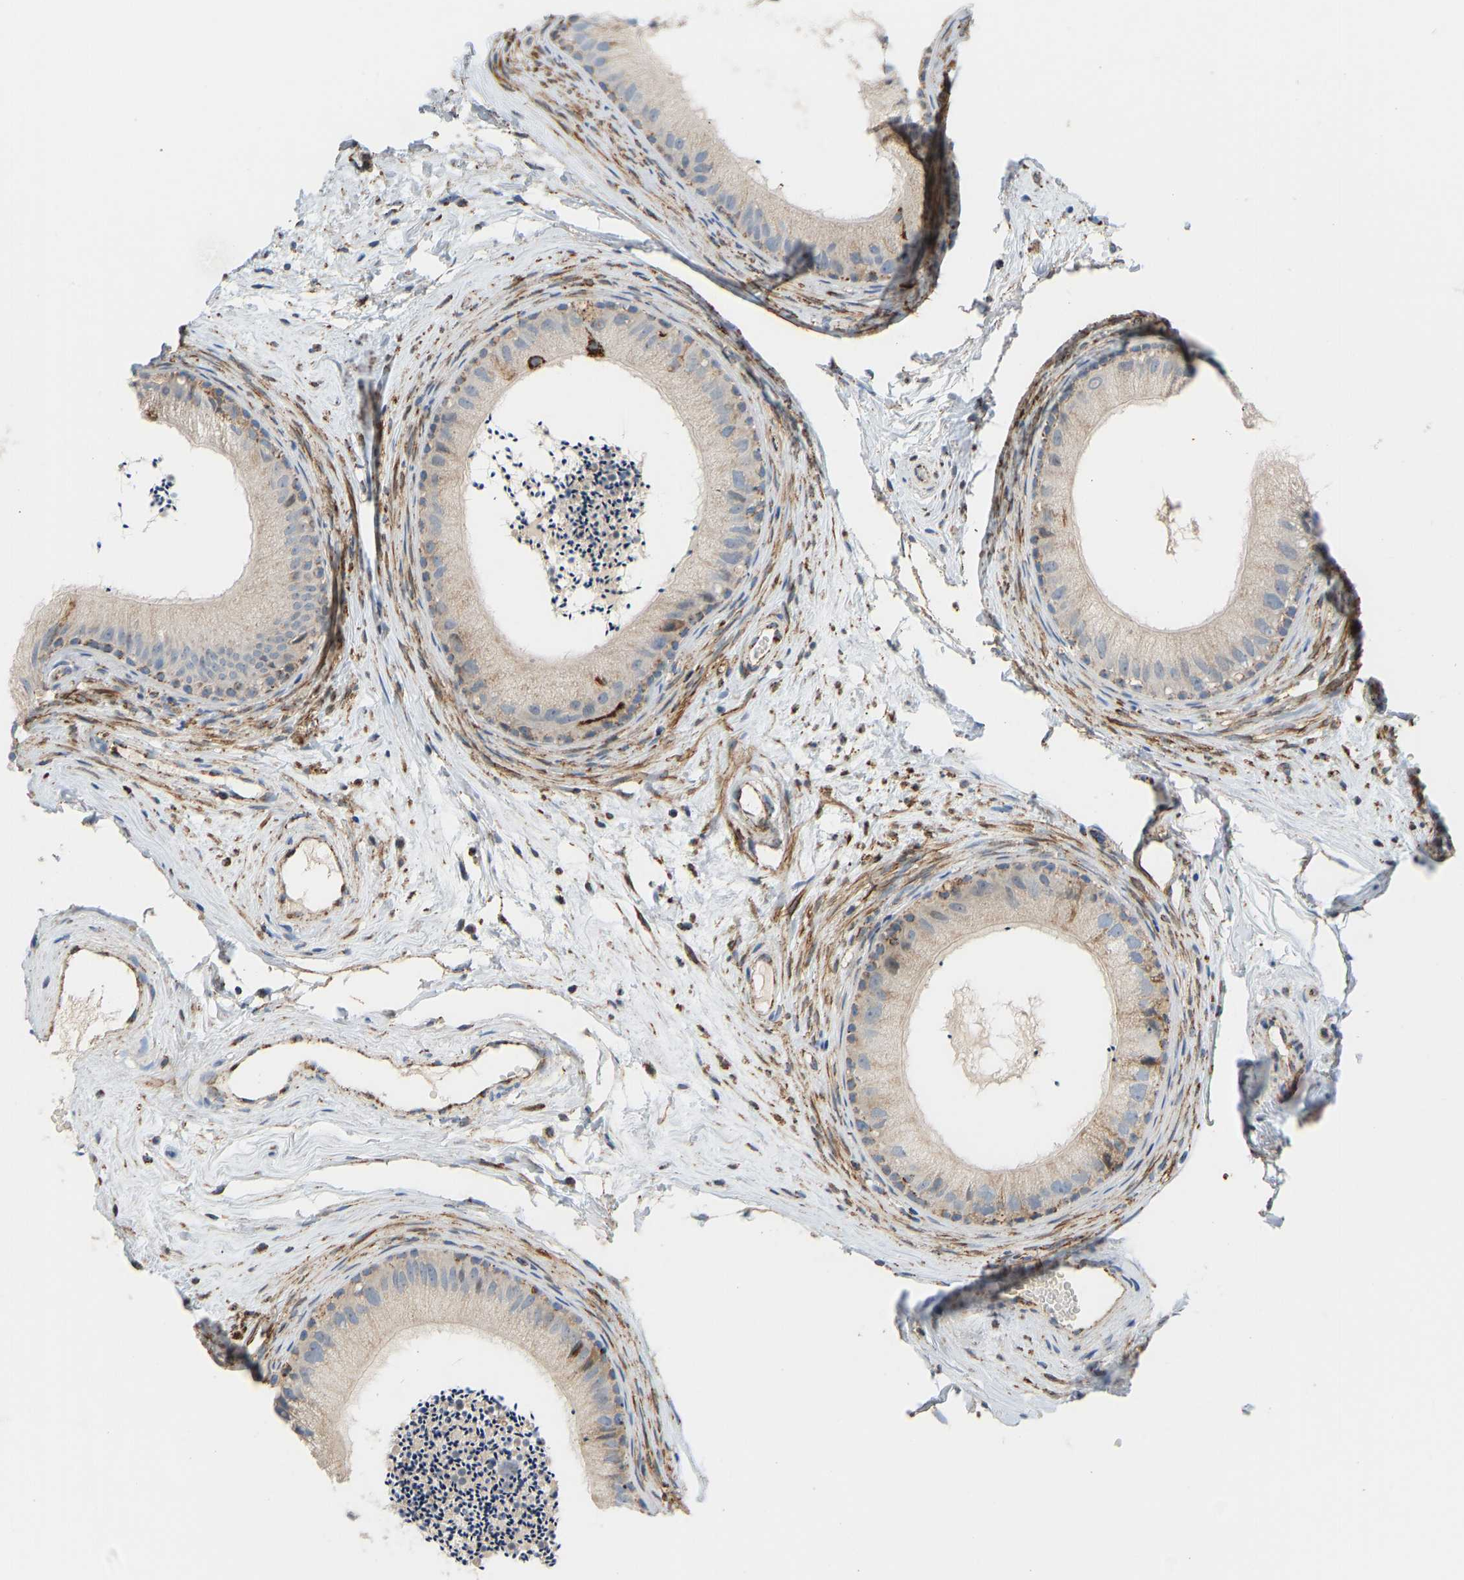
{"staining": {"intensity": "moderate", "quantity": "25%-75%", "location": "cytoplasmic/membranous"}, "tissue": "epididymis", "cell_type": "Glandular cells", "image_type": "normal", "snomed": [{"axis": "morphology", "description": "Normal tissue, NOS"}, {"axis": "topography", "description": "Epididymis"}], "caption": "Benign epididymis displays moderate cytoplasmic/membranous staining in about 25%-75% of glandular cells, visualized by immunohistochemistry.", "gene": "GPSM2", "patient": {"sex": "male", "age": 56}}